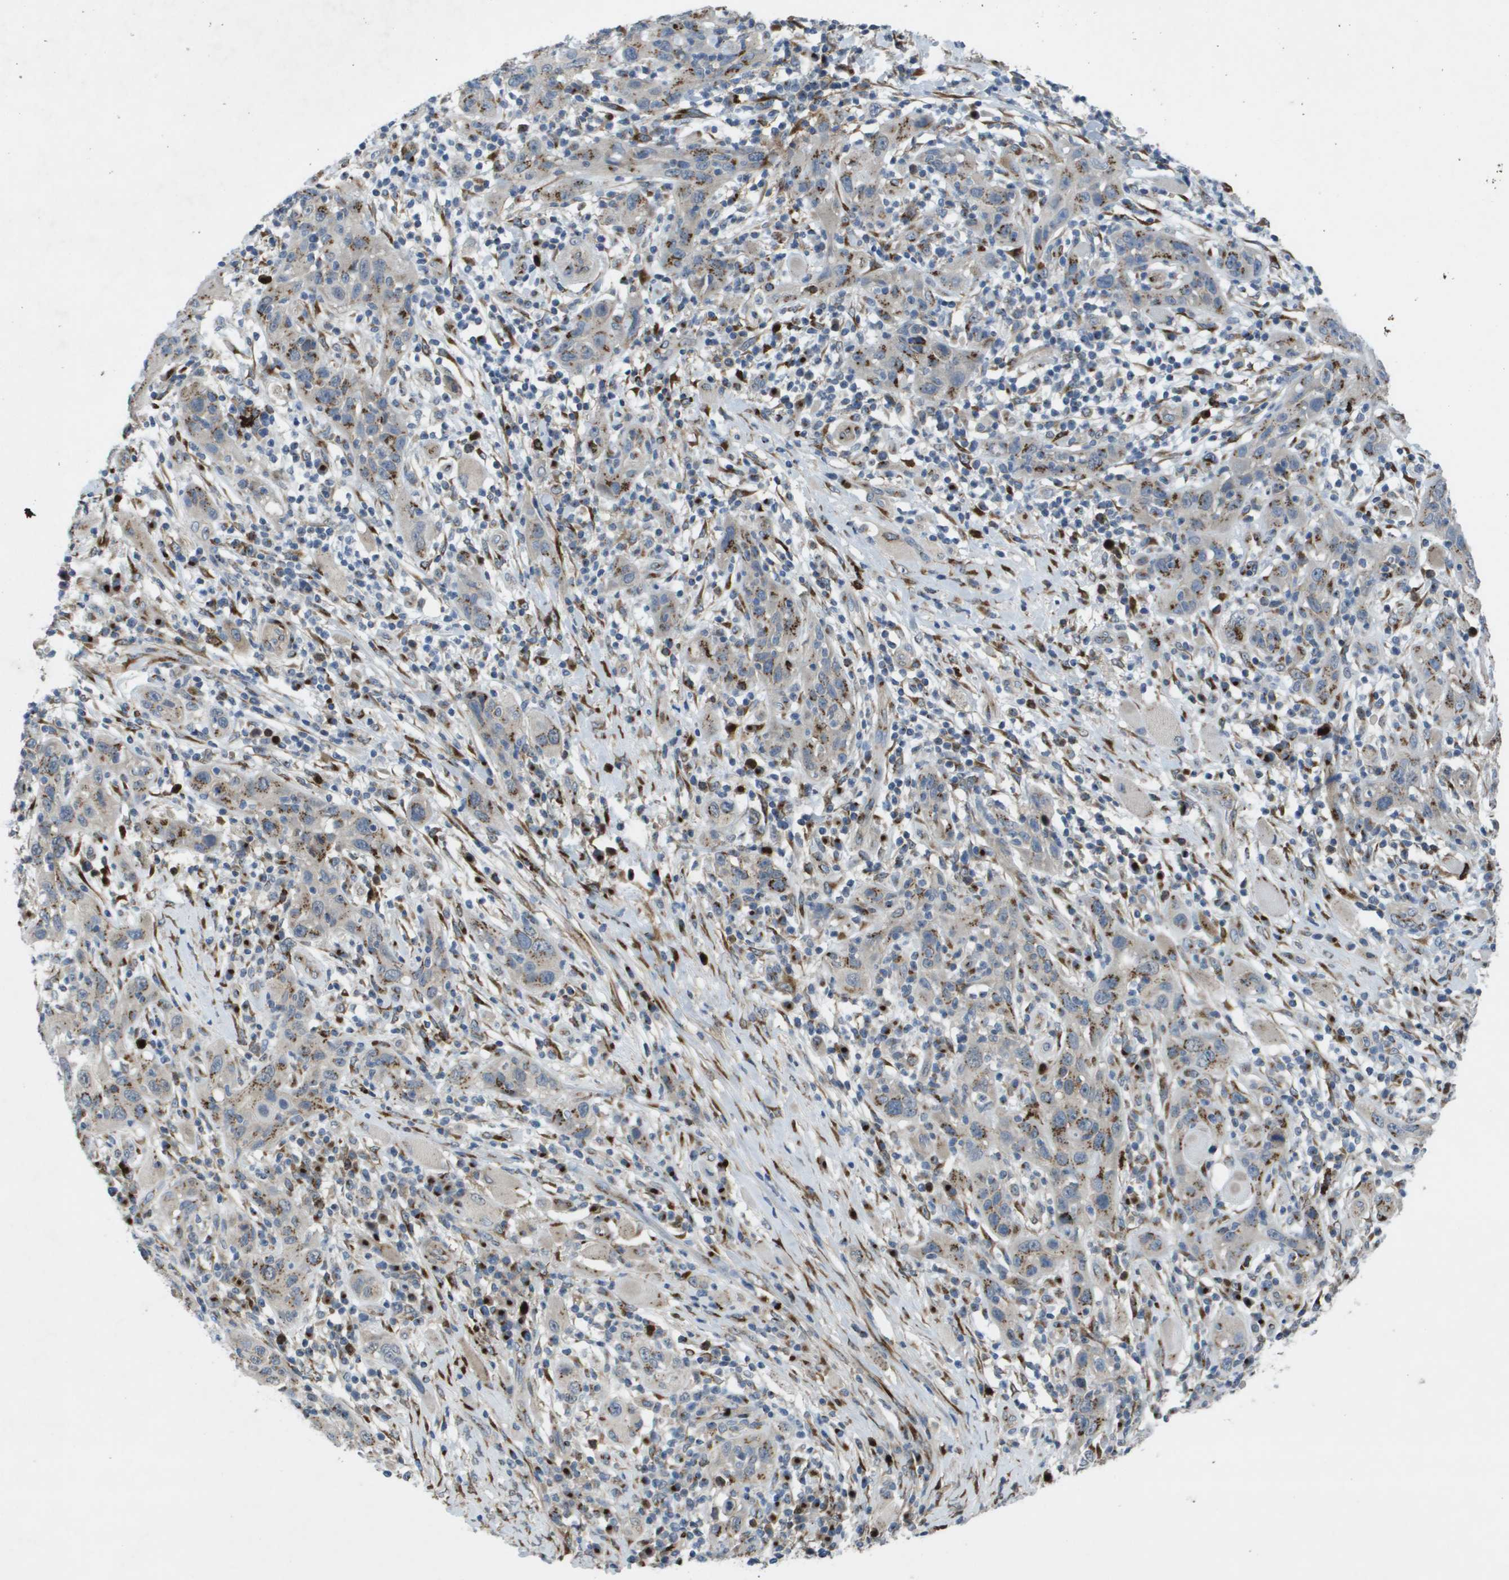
{"staining": {"intensity": "moderate", "quantity": "25%-75%", "location": "cytoplasmic/membranous"}, "tissue": "skin cancer", "cell_type": "Tumor cells", "image_type": "cancer", "snomed": [{"axis": "morphology", "description": "Squamous cell carcinoma, NOS"}, {"axis": "topography", "description": "Skin"}], "caption": "Immunohistochemical staining of human squamous cell carcinoma (skin) displays medium levels of moderate cytoplasmic/membranous expression in approximately 25%-75% of tumor cells.", "gene": "QSOX2", "patient": {"sex": "female", "age": 88}}